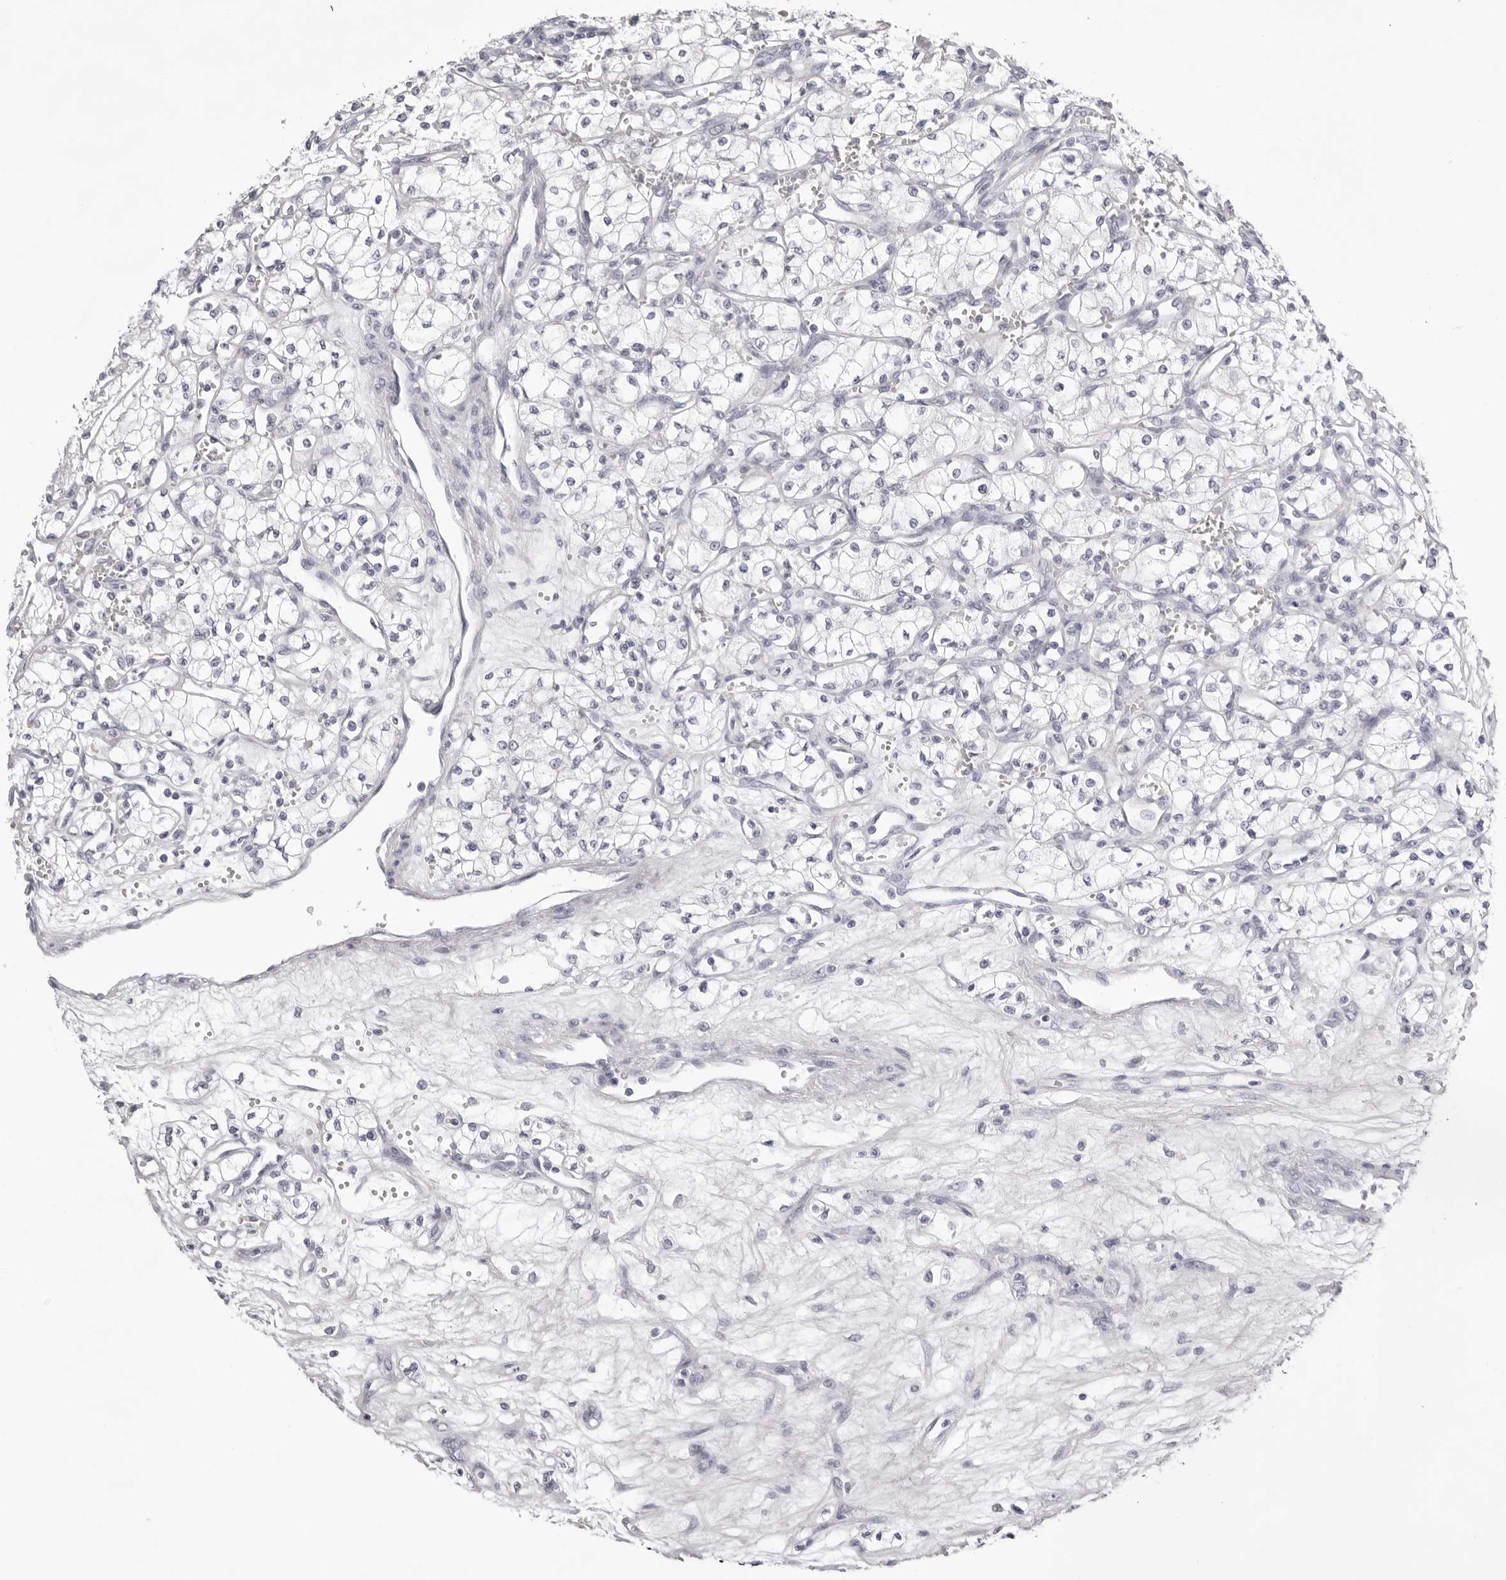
{"staining": {"intensity": "negative", "quantity": "none", "location": "none"}, "tissue": "renal cancer", "cell_type": "Tumor cells", "image_type": "cancer", "snomed": [{"axis": "morphology", "description": "Adenocarcinoma, NOS"}, {"axis": "topography", "description": "Kidney"}], "caption": "This is an immunohistochemistry histopathology image of human renal adenocarcinoma. There is no staining in tumor cells.", "gene": "TMOD4", "patient": {"sex": "male", "age": 59}}